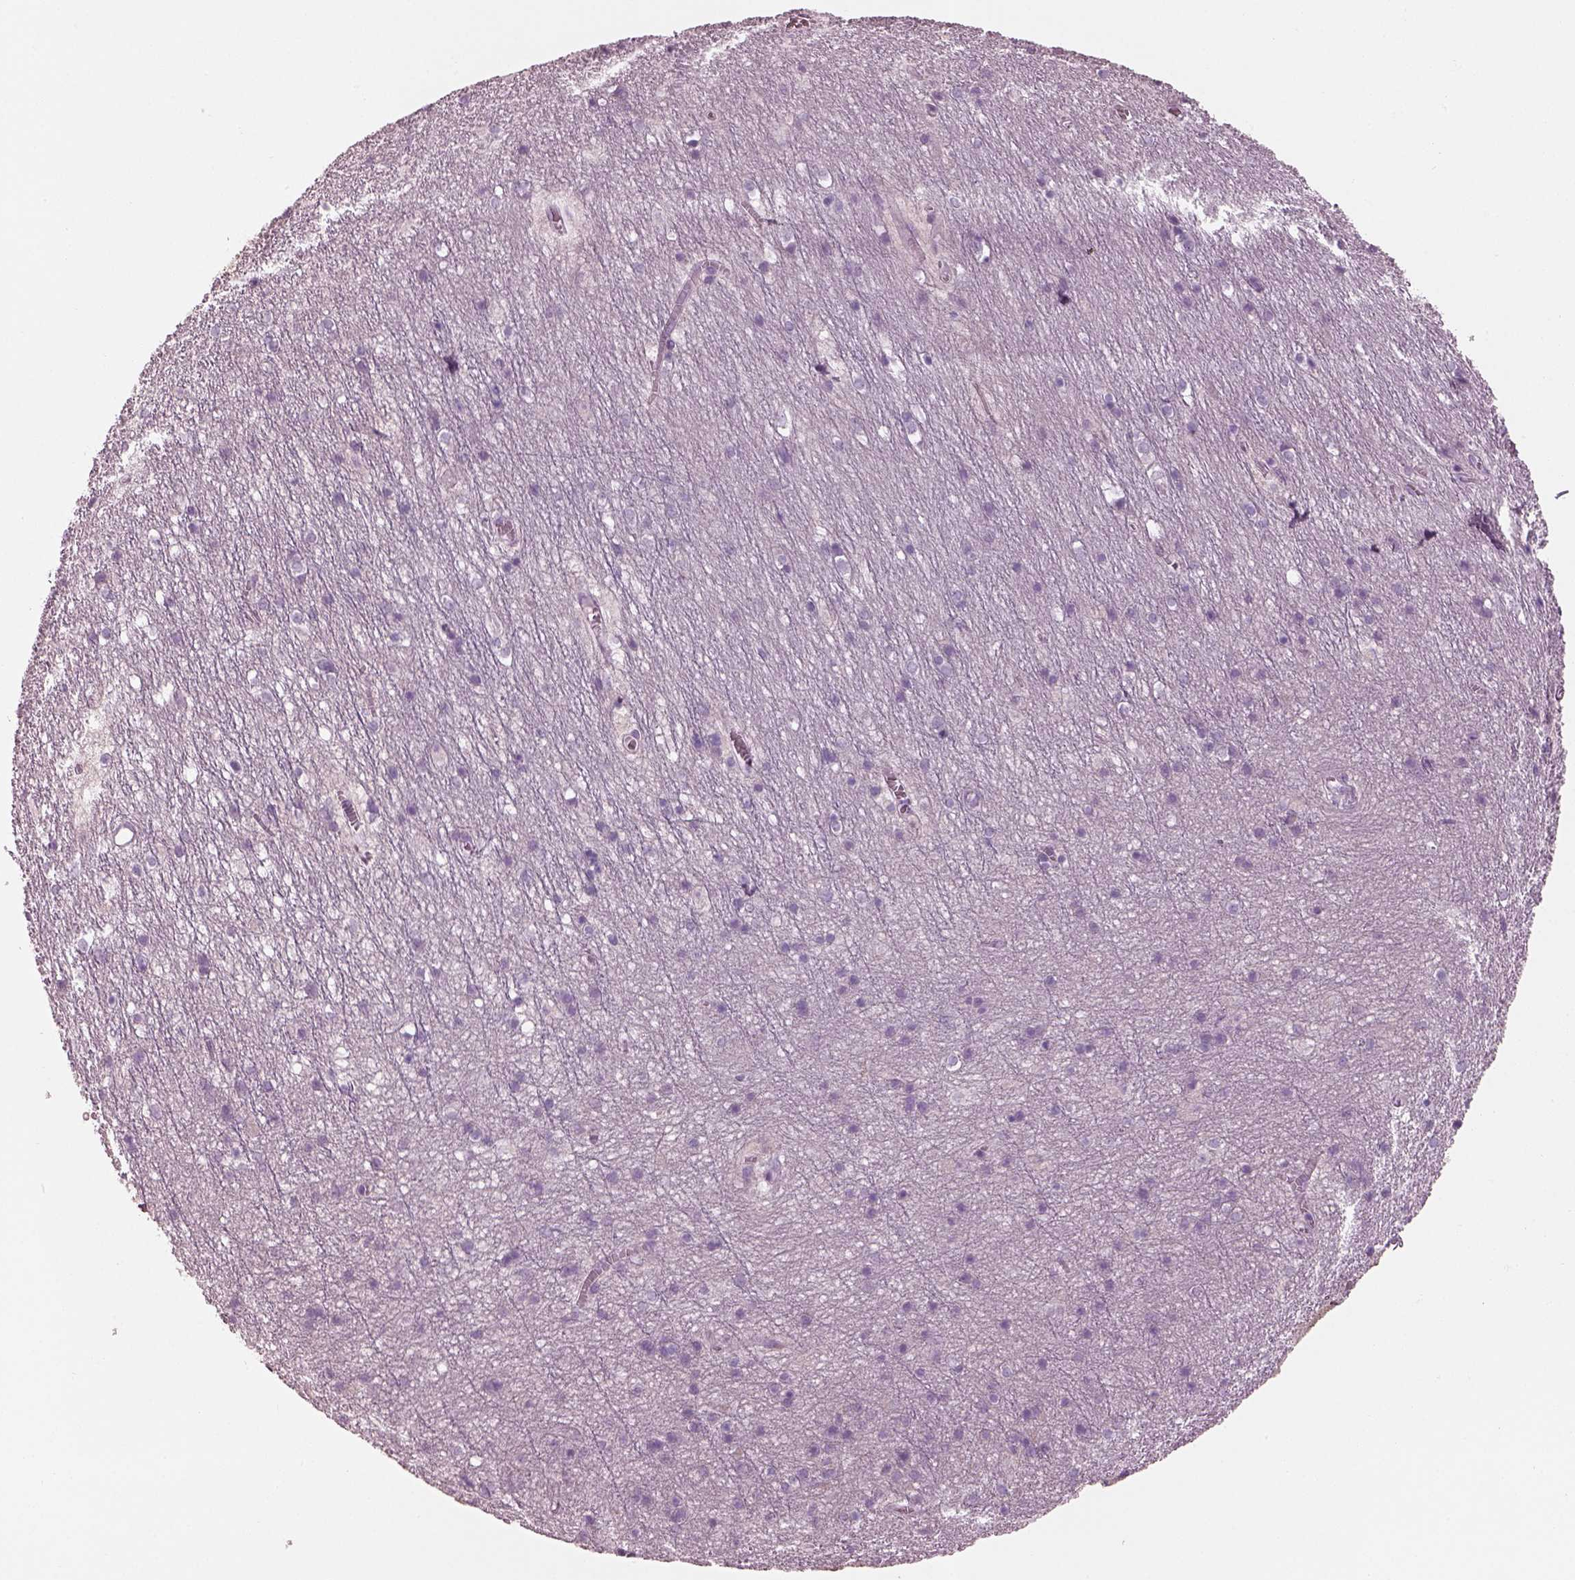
{"staining": {"intensity": "negative", "quantity": "none", "location": "none"}, "tissue": "cerebellum", "cell_type": "Cells in granular layer", "image_type": "normal", "snomed": [{"axis": "morphology", "description": "Normal tissue, NOS"}, {"axis": "topography", "description": "Cerebellum"}], "caption": "The photomicrograph demonstrates no staining of cells in granular layer in normal cerebellum.", "gene": "SLC27A2", "patient": {"sex": "male", "age": 70}}